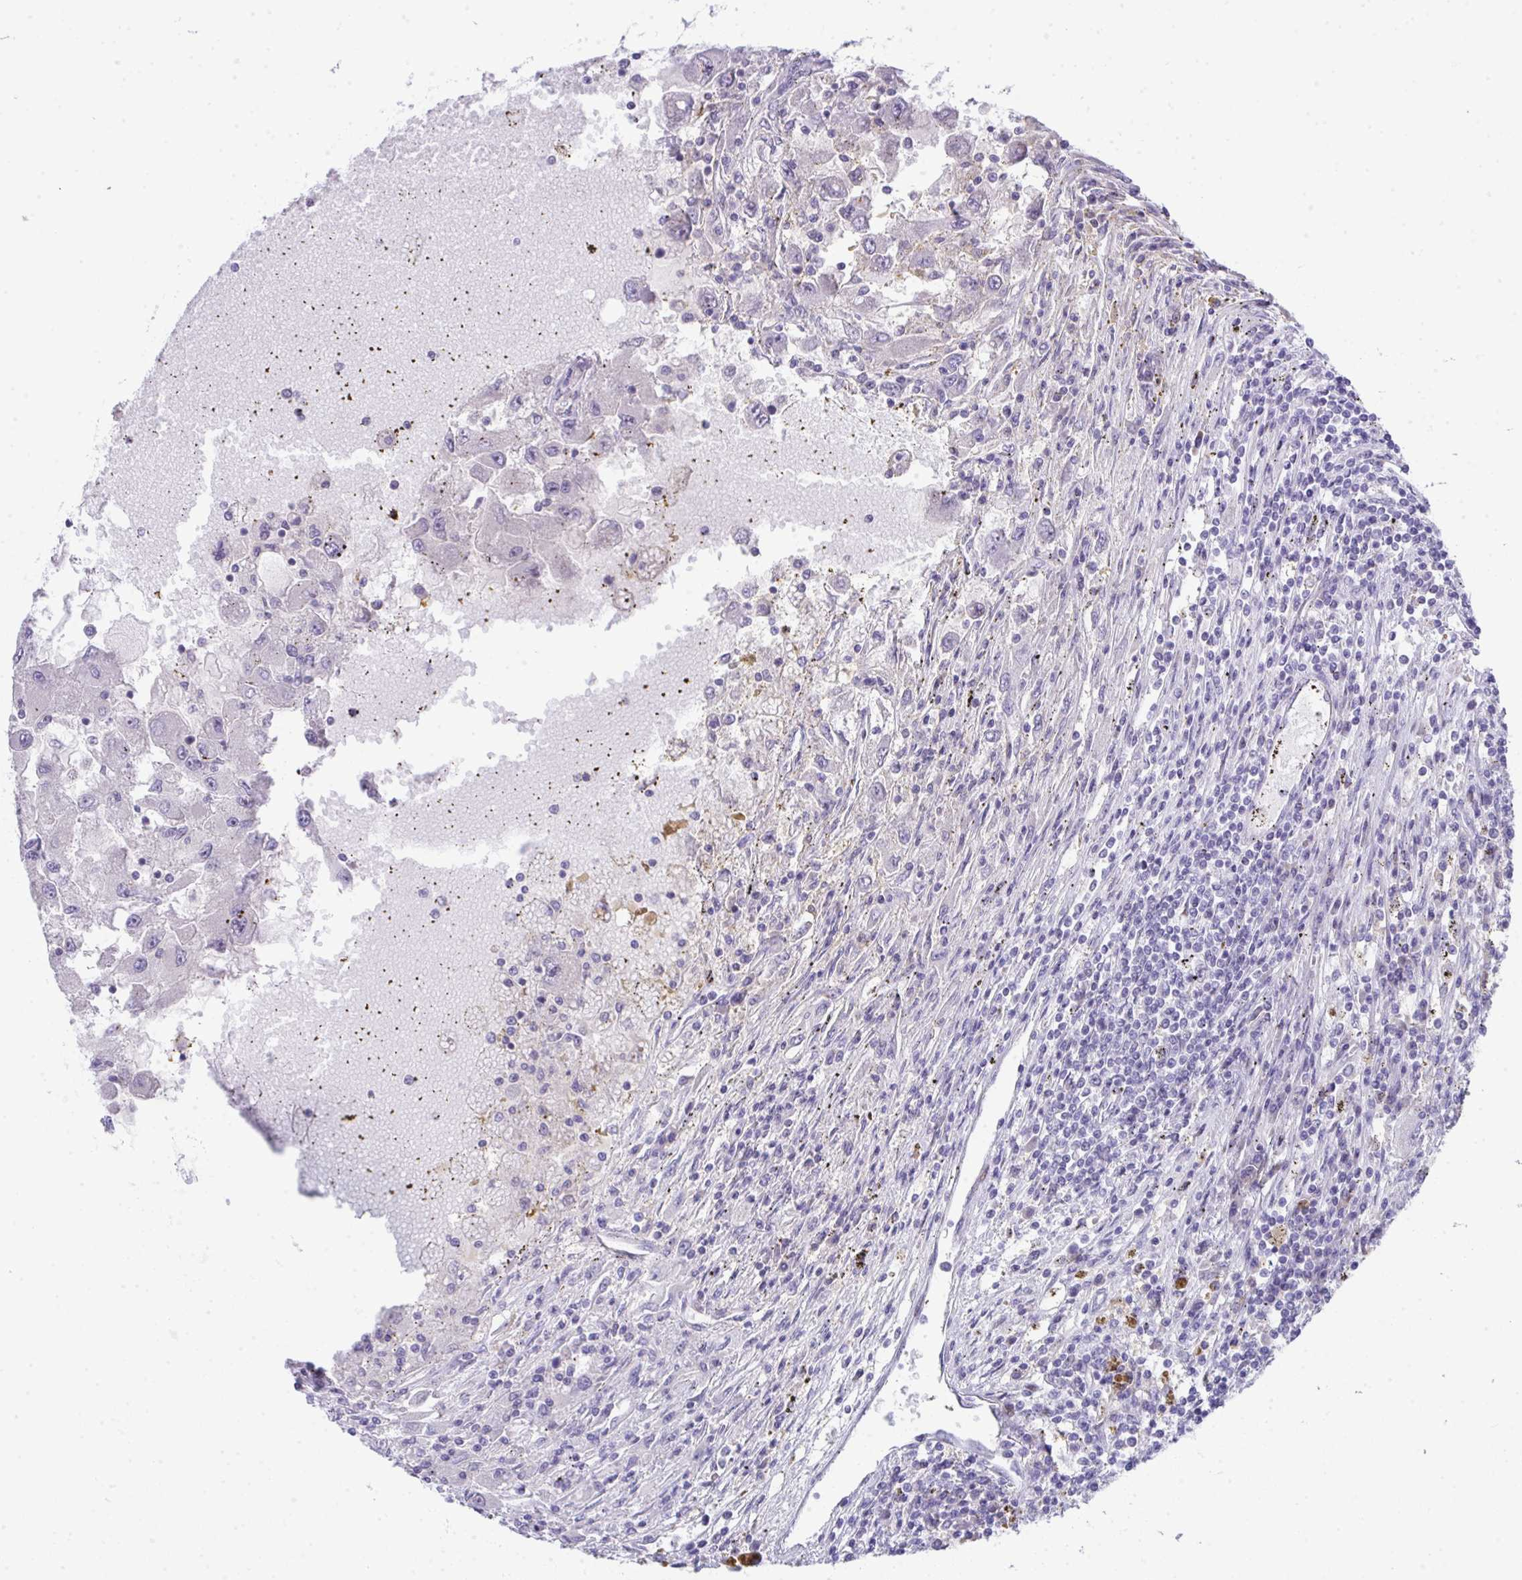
{"staining": {"intensity": "negative", "quantity": "none", "location": "none"}, "tissue": "renal cancer", "cell_type": "Tumor cells", "image_type": "cancer", "snomed": [{"axis": "morphology", "description": "Adenocarcinoma, NOS"}, {"axis": "topography", "description": "Kidney"}], "caption": "Human renal cancer stained for a protein using immunohistochemistry (IHC) shows no staining in tumor cells.", "gene": "GALNT16", "patient": {"sex": "female", "age": 67}}